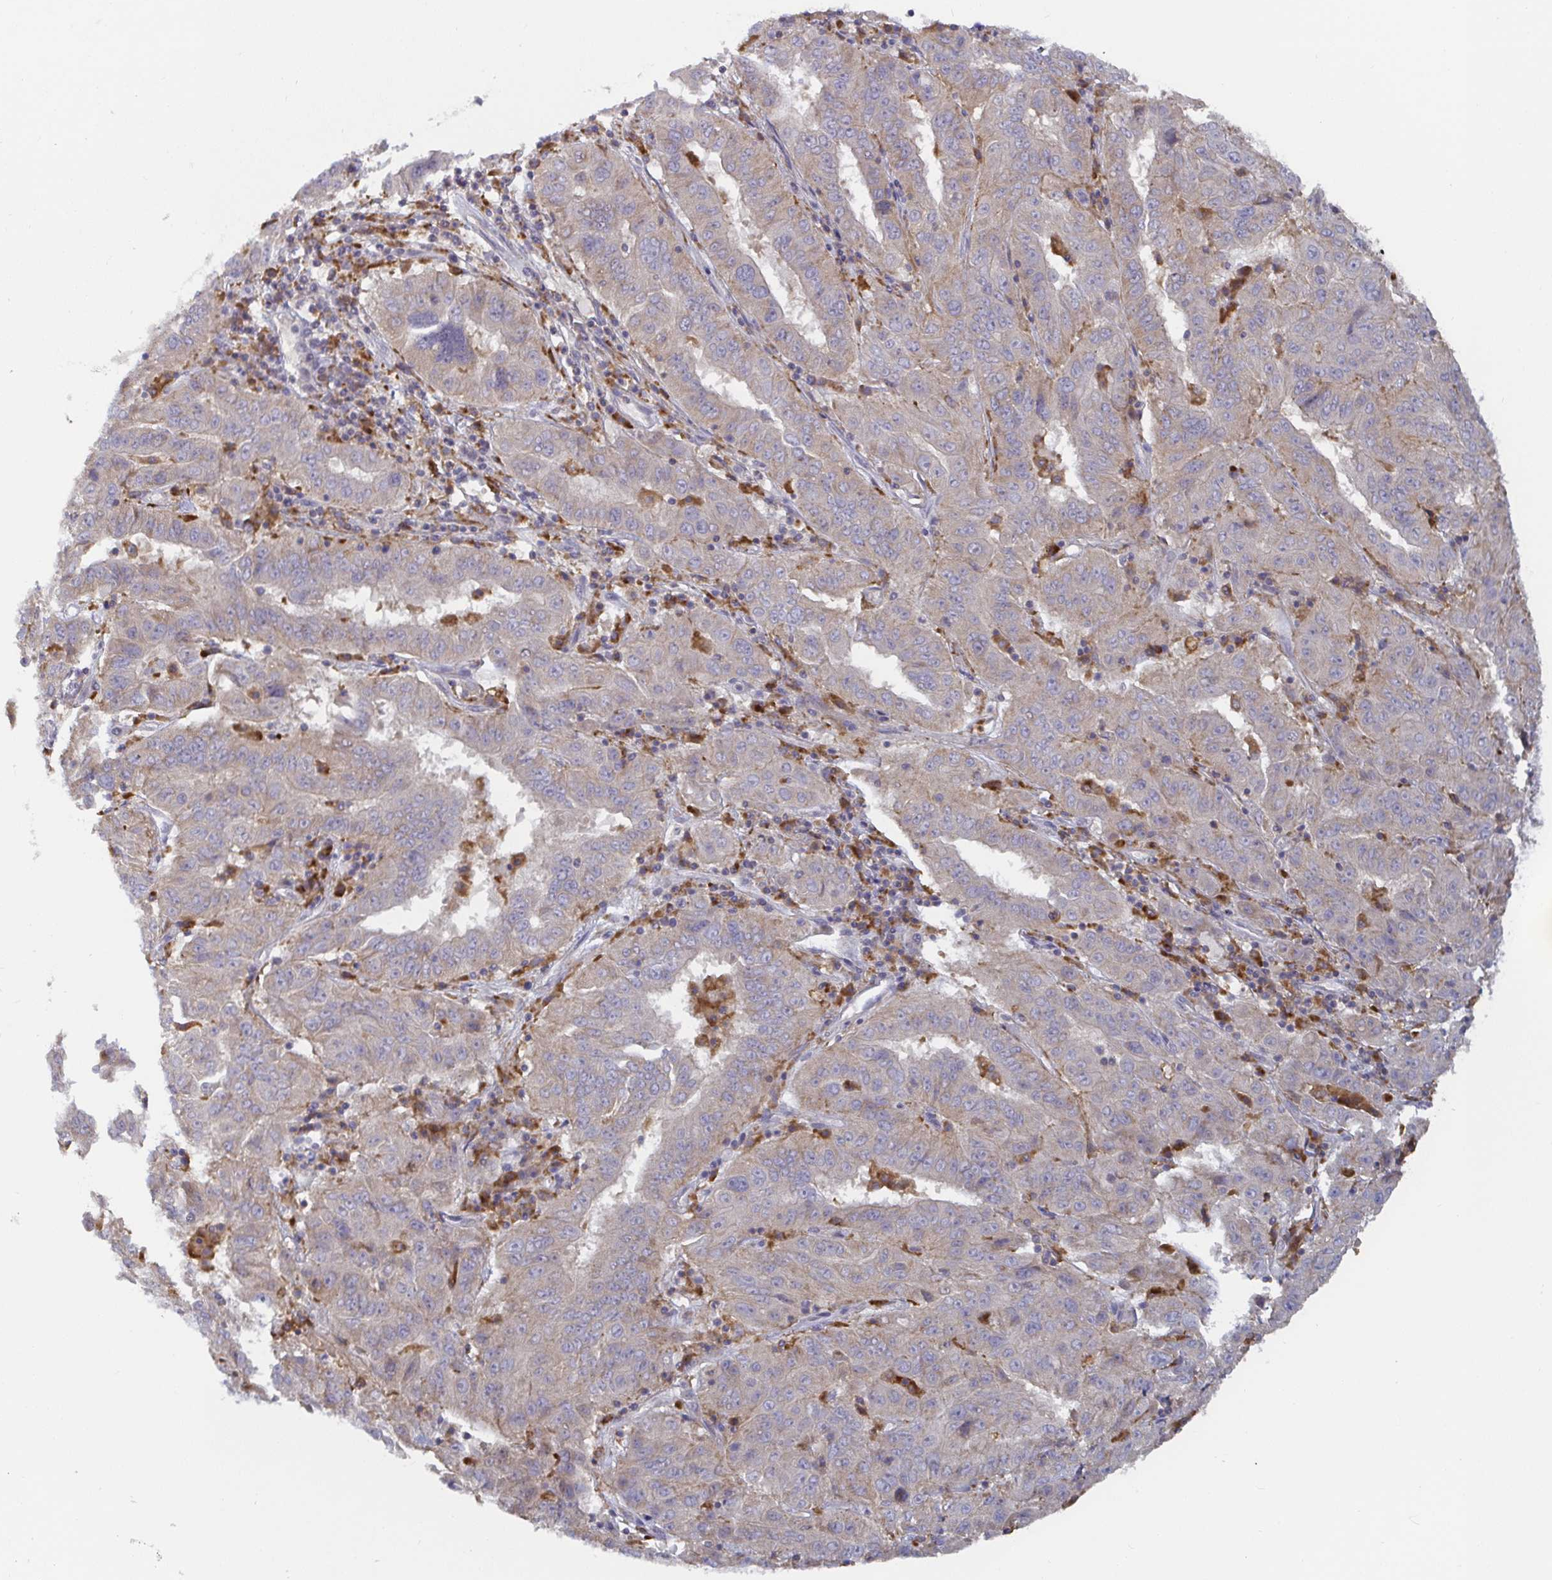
{"staining": {"intensity": "weak", "quantity": "<25%", "location": "cytoplasmic/membranous"}, "tissue": "pancreatic cancer", "cell_type": "Tumor cells", "image_type": "cancer", "snomed": [{"axis": "morphology", "description": "Adenocarcinoma, NOS"}, {"axis": "topography", "description": "Pancreas"}], "caption": "An IHC image of pancreatic cancer is shown. There is no staining in tumor cells of pancreatic cancer.", "gene": "CDH18", "patient": {"sex": "male", "age": 63}}